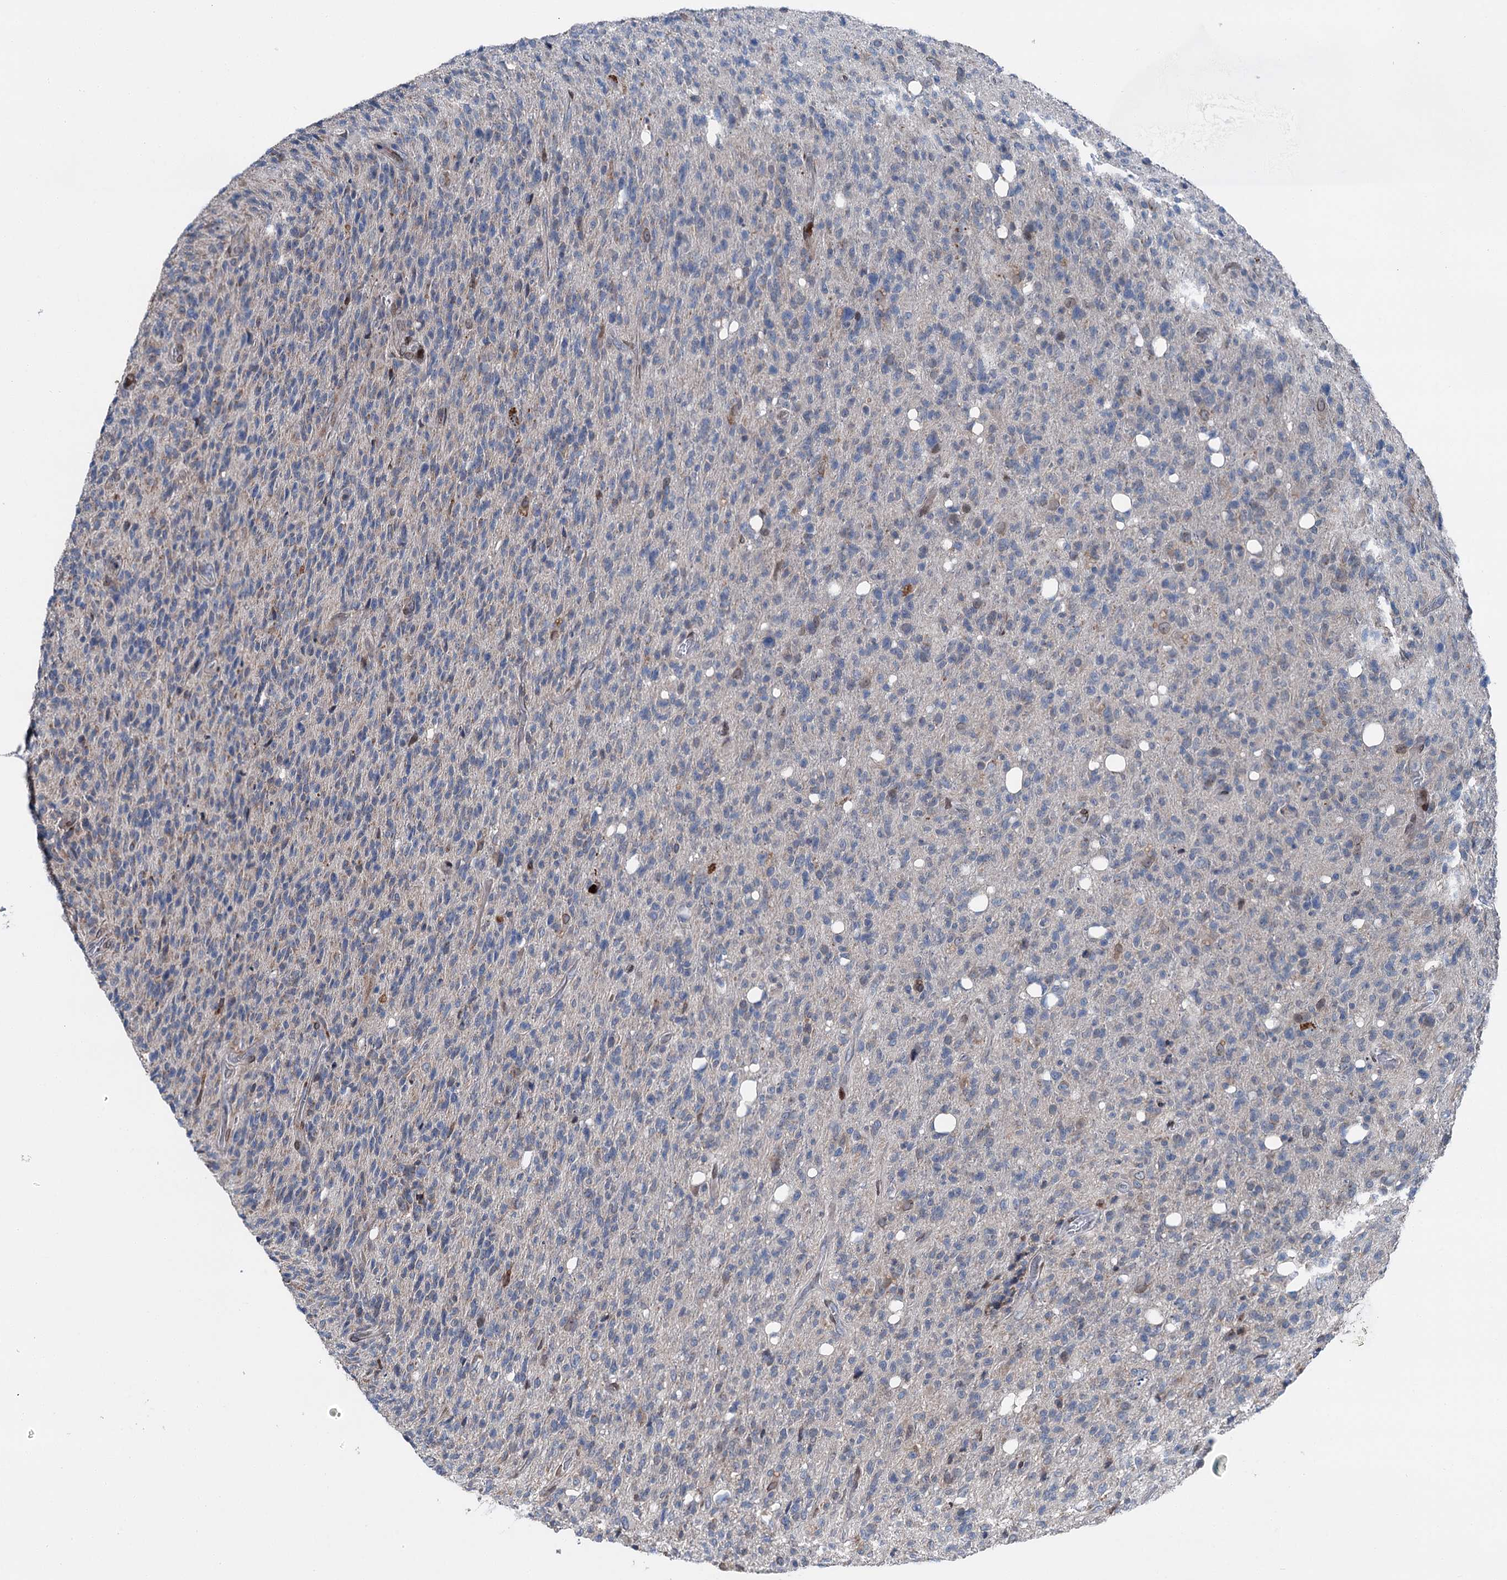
{"staining": {"intensity": "negative", "quantity": "none", "location": "none"}, "tissue": "glioma", "cell_type": "Tumor cells", "image_type": "cancer", "snomed": [{"axis": "morphology", "description": "Glioma, malignant, High grade"}, {"axis": "topography", "description": "Brain"}], "caption": "Tumor cells show no significant protein staining in glioma. The staining was performed using DAB (3,3'-diaminobenzidine) to visualize the protein expression in brown, while the nuclei were stained in blue with hematoxylin (Magnification: 20x).", "gene": "MRPL14", "patient": {"sex": "female", "age": 57}}